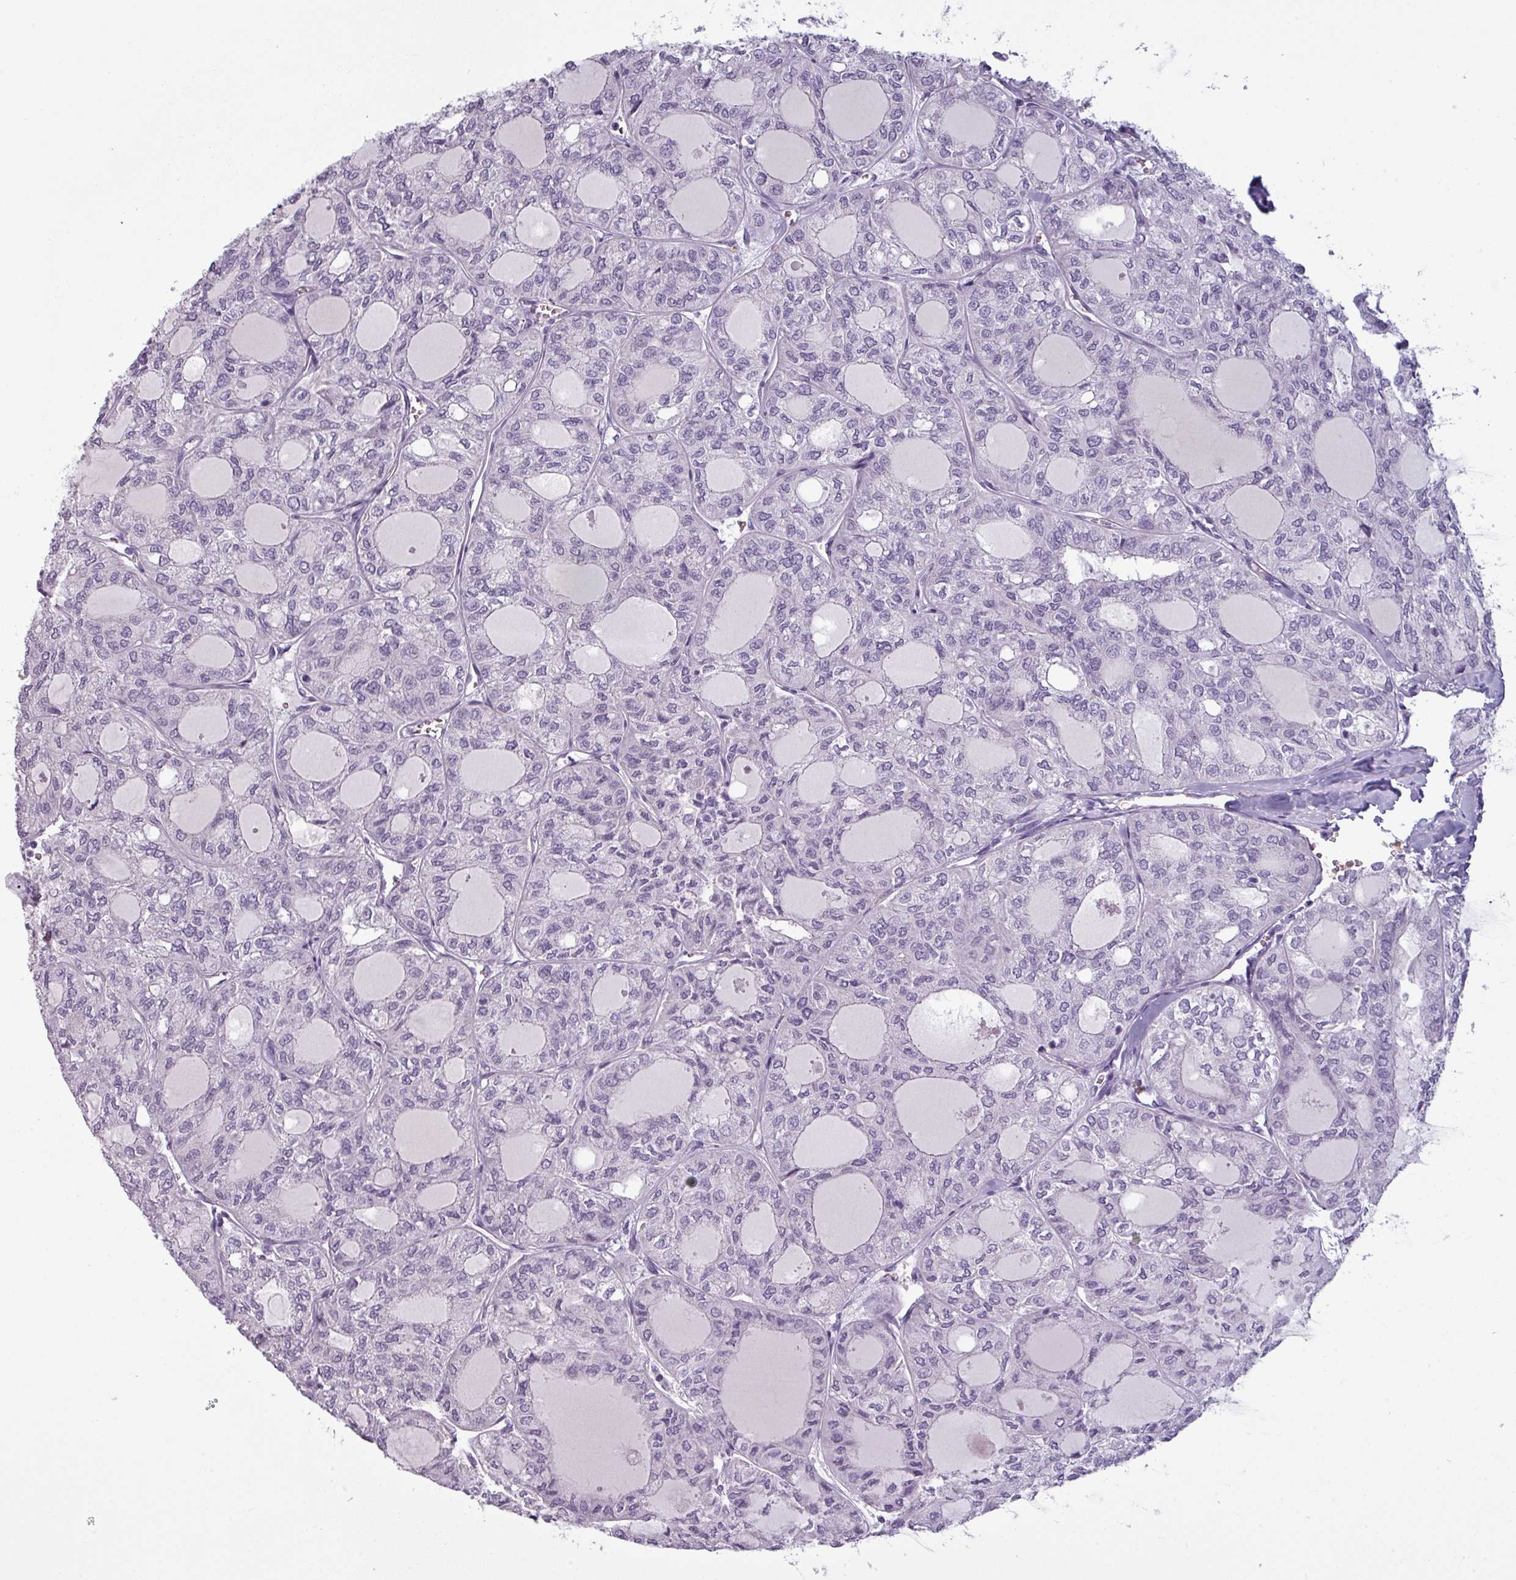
{"staining": {"intensity": "negative", "quantity": "none", "location": "none"}, "tissue": "thyroid cancer", "cell_type": "Tumor cells", "image_type": "cancer", "snomed": [{"axis": "morphology", "description": "Follicular adenoma carcinoma, NOS"}, {"axis": "topography", "description": "Thyroid gland"}], "caption": "This is an immunohistochemistry (IHC) photomicrograph of thyroid follicular adenoma carcinoma. There is no staining in tumor cells.", "gene": "AREL1", "patient": {"sex": "male", "age": 75}}